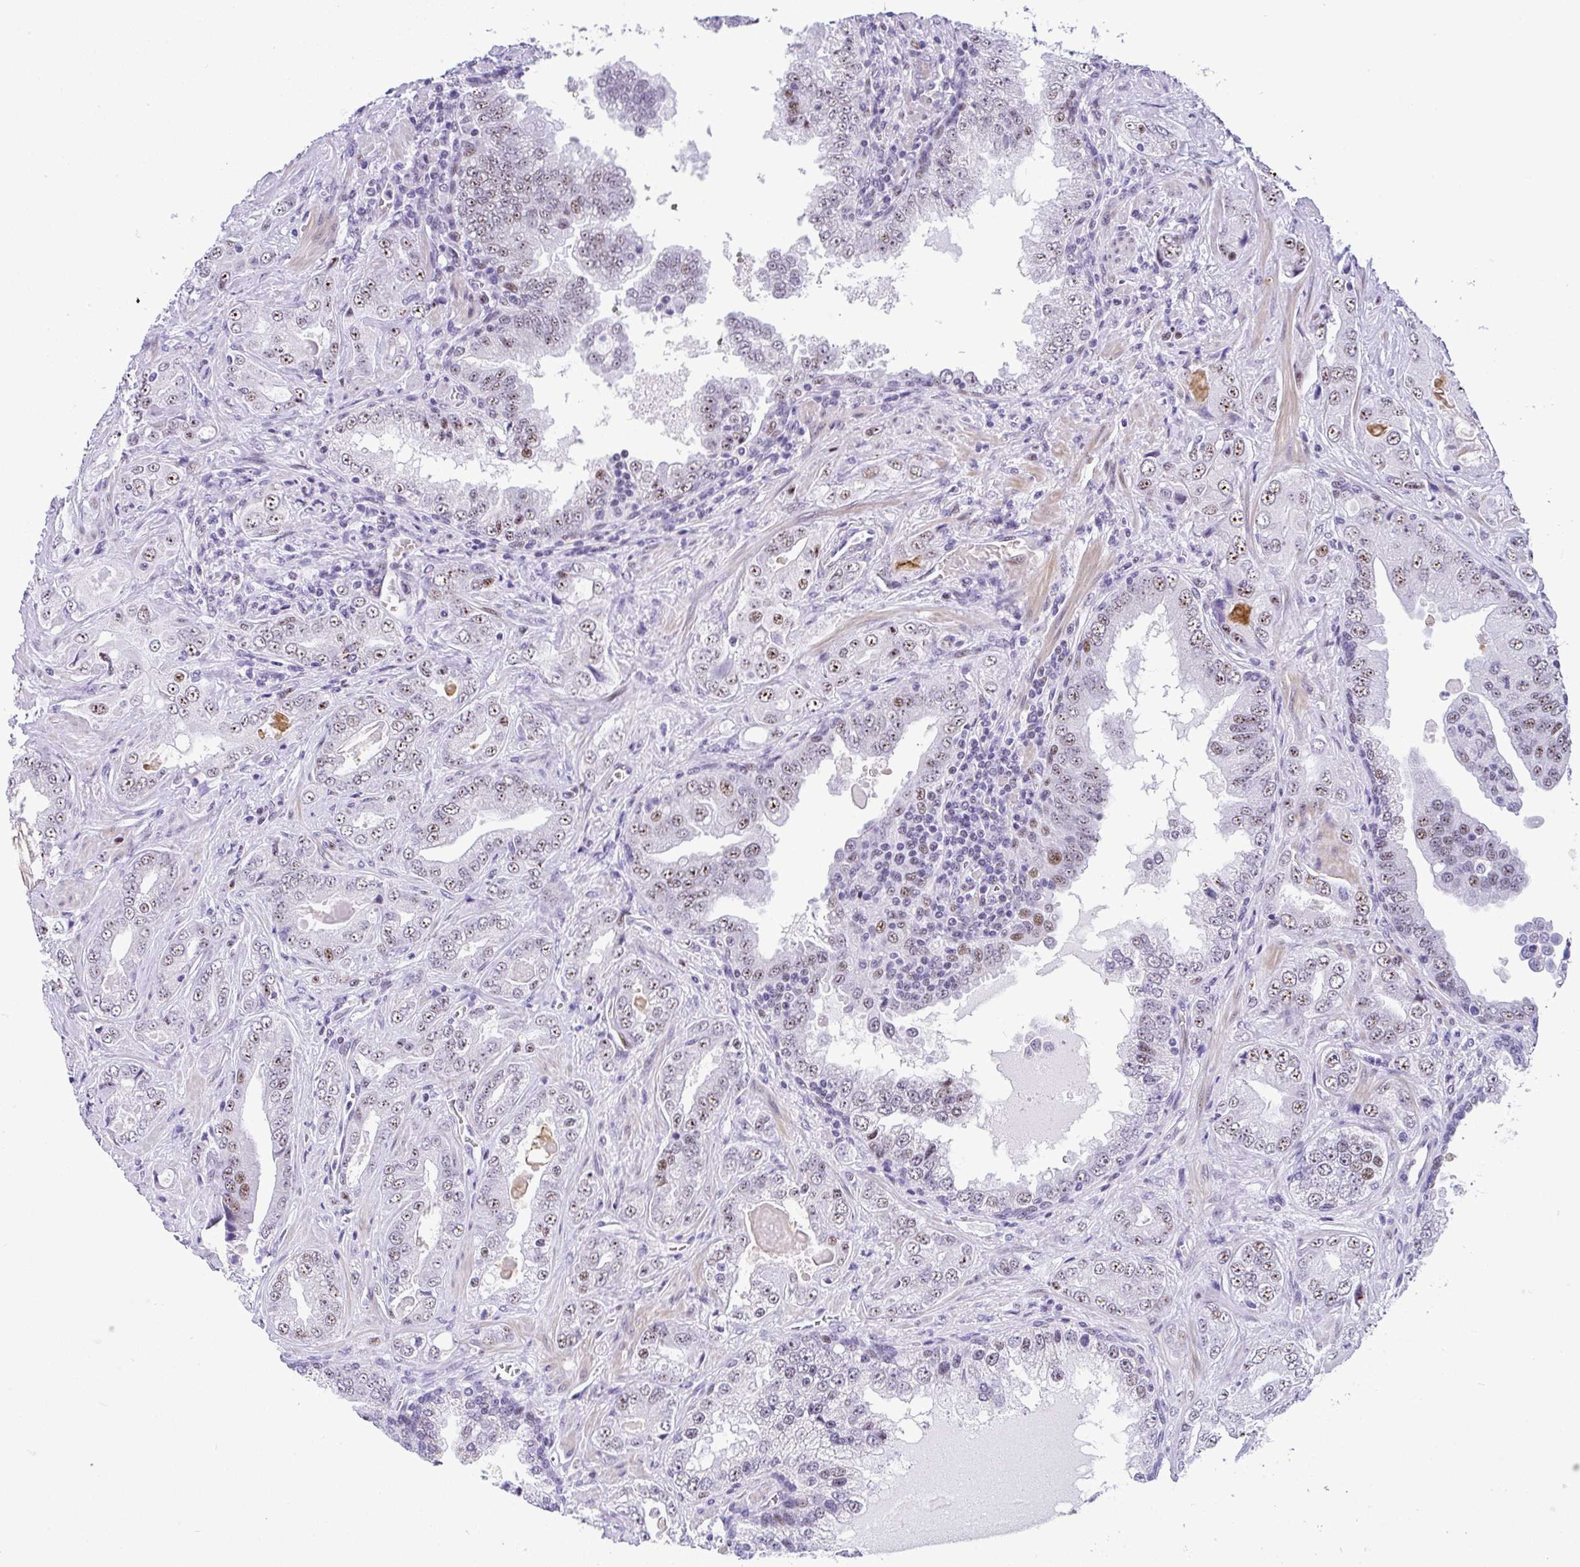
{"staining": {"intensity": "moderate", "quantity": ">75%", "location": "nuclear"}, "tissue": "prostate cancer", "cell_type": "Tumor cells", "image_type": "cancer", "snomed": [{"axis": "morphology", "description": "Adenocarcinoma, High grade"}, {"axis": "topography", "description": "Prostate"}], "caption": "Immunohistochemistry (IHC) image of prostate adenocarcinoma (high-grade) stained for a protein (brown), which exhibits medium levels of moderate nuclear expression in about >75% of tumor cells.", "gene": "NR1D2", "patient": {"sex": "male", "age": 67}}